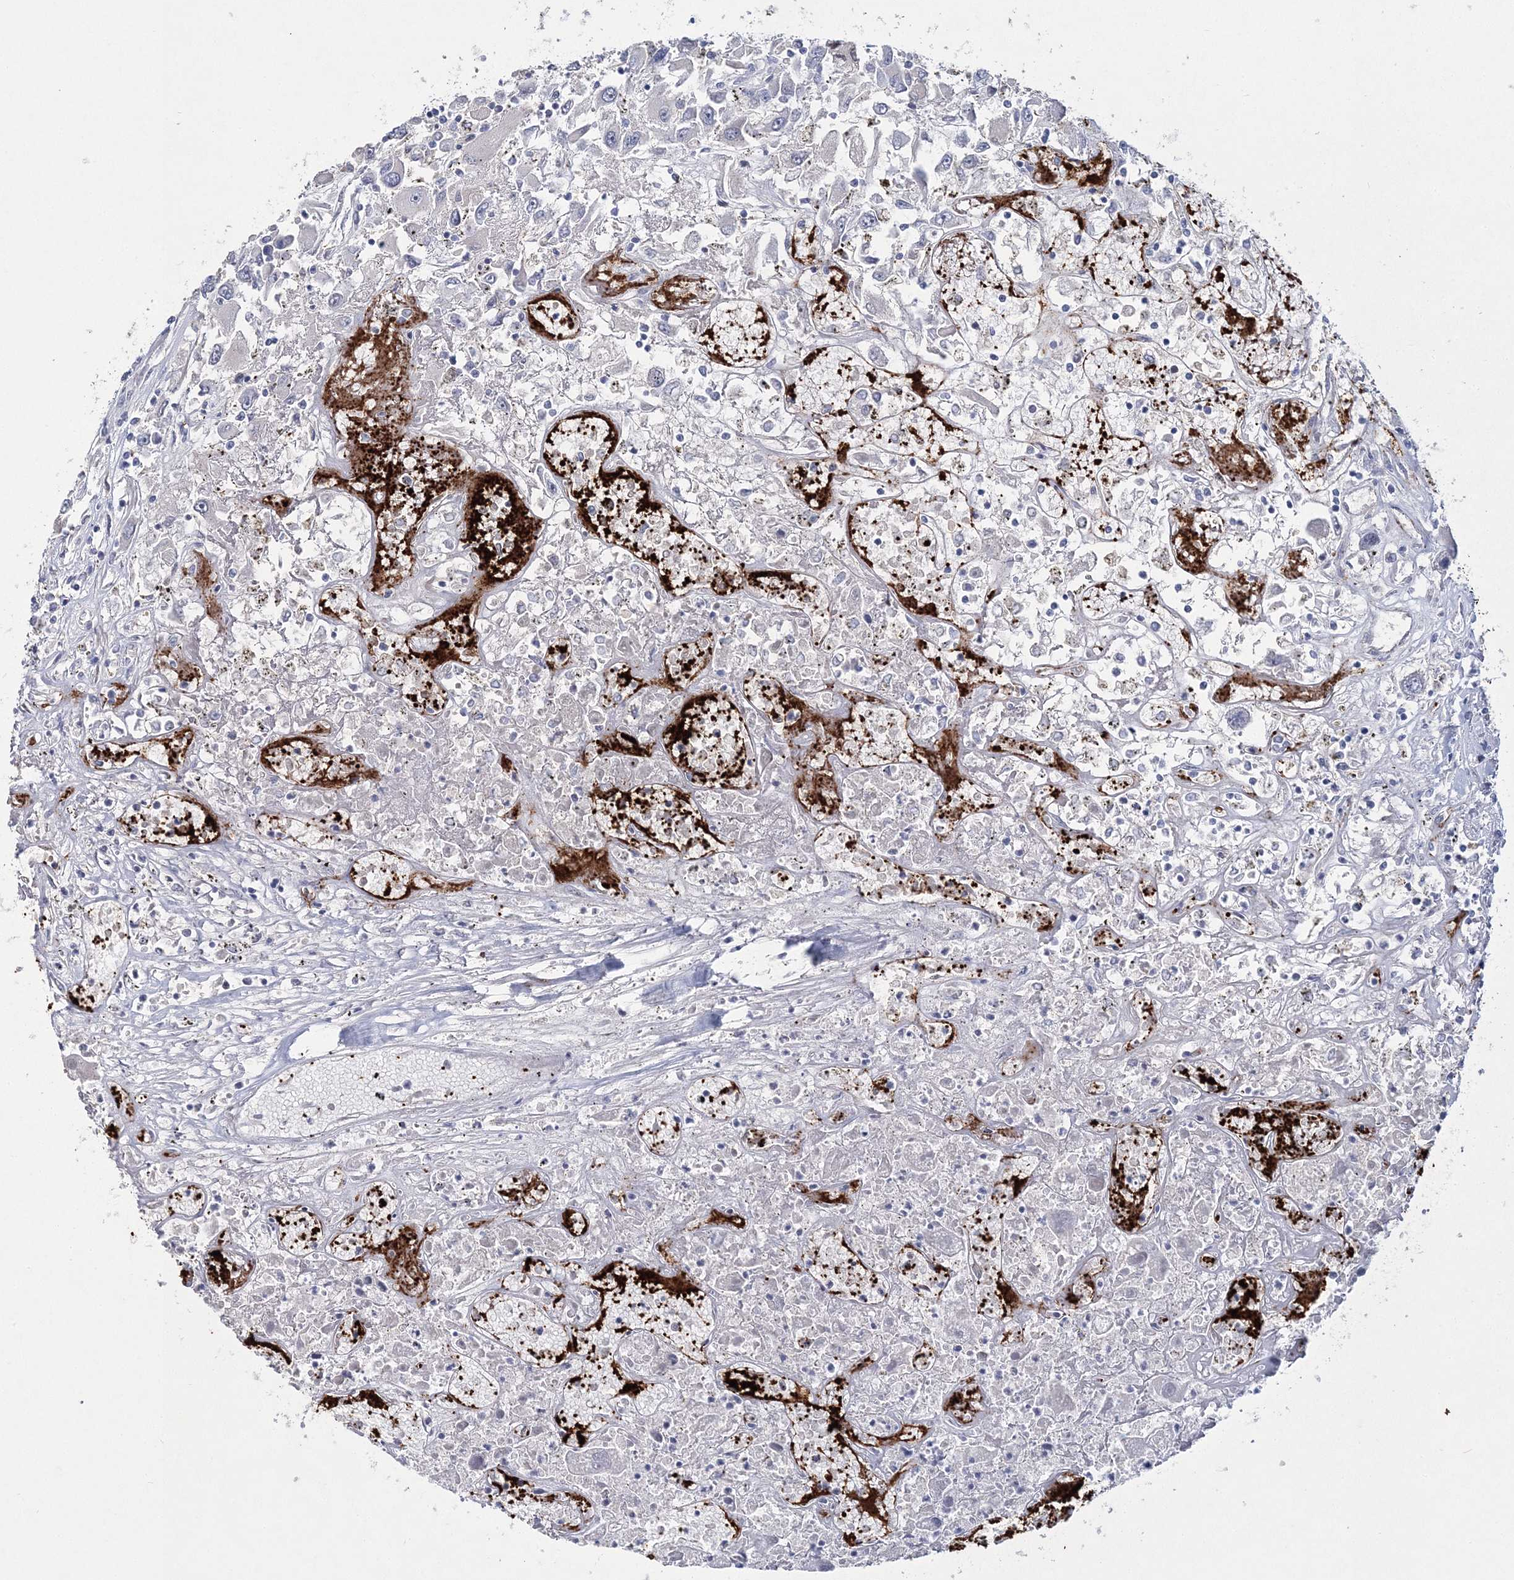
{"staining": {"intensity": "negative", "quantity": "none", "location": "none"}, "tissue": "renal cancer", "cell_type": "Tumor cells", "image_type": "cancer", "snomed": [{"axis": "morphology", "description": "Adenocarcinoma, NOS"}, {"axis": "topography", "description": "Kidney"}], "caption": "High power microscopy histopathology image of an immunohistochemistry photomicrograph of adenocarcinoma (renal), revealing no significant expression in tumor cells.", "gene": "MYOZ2", "patient": {"sex": "female", "age": 52}}